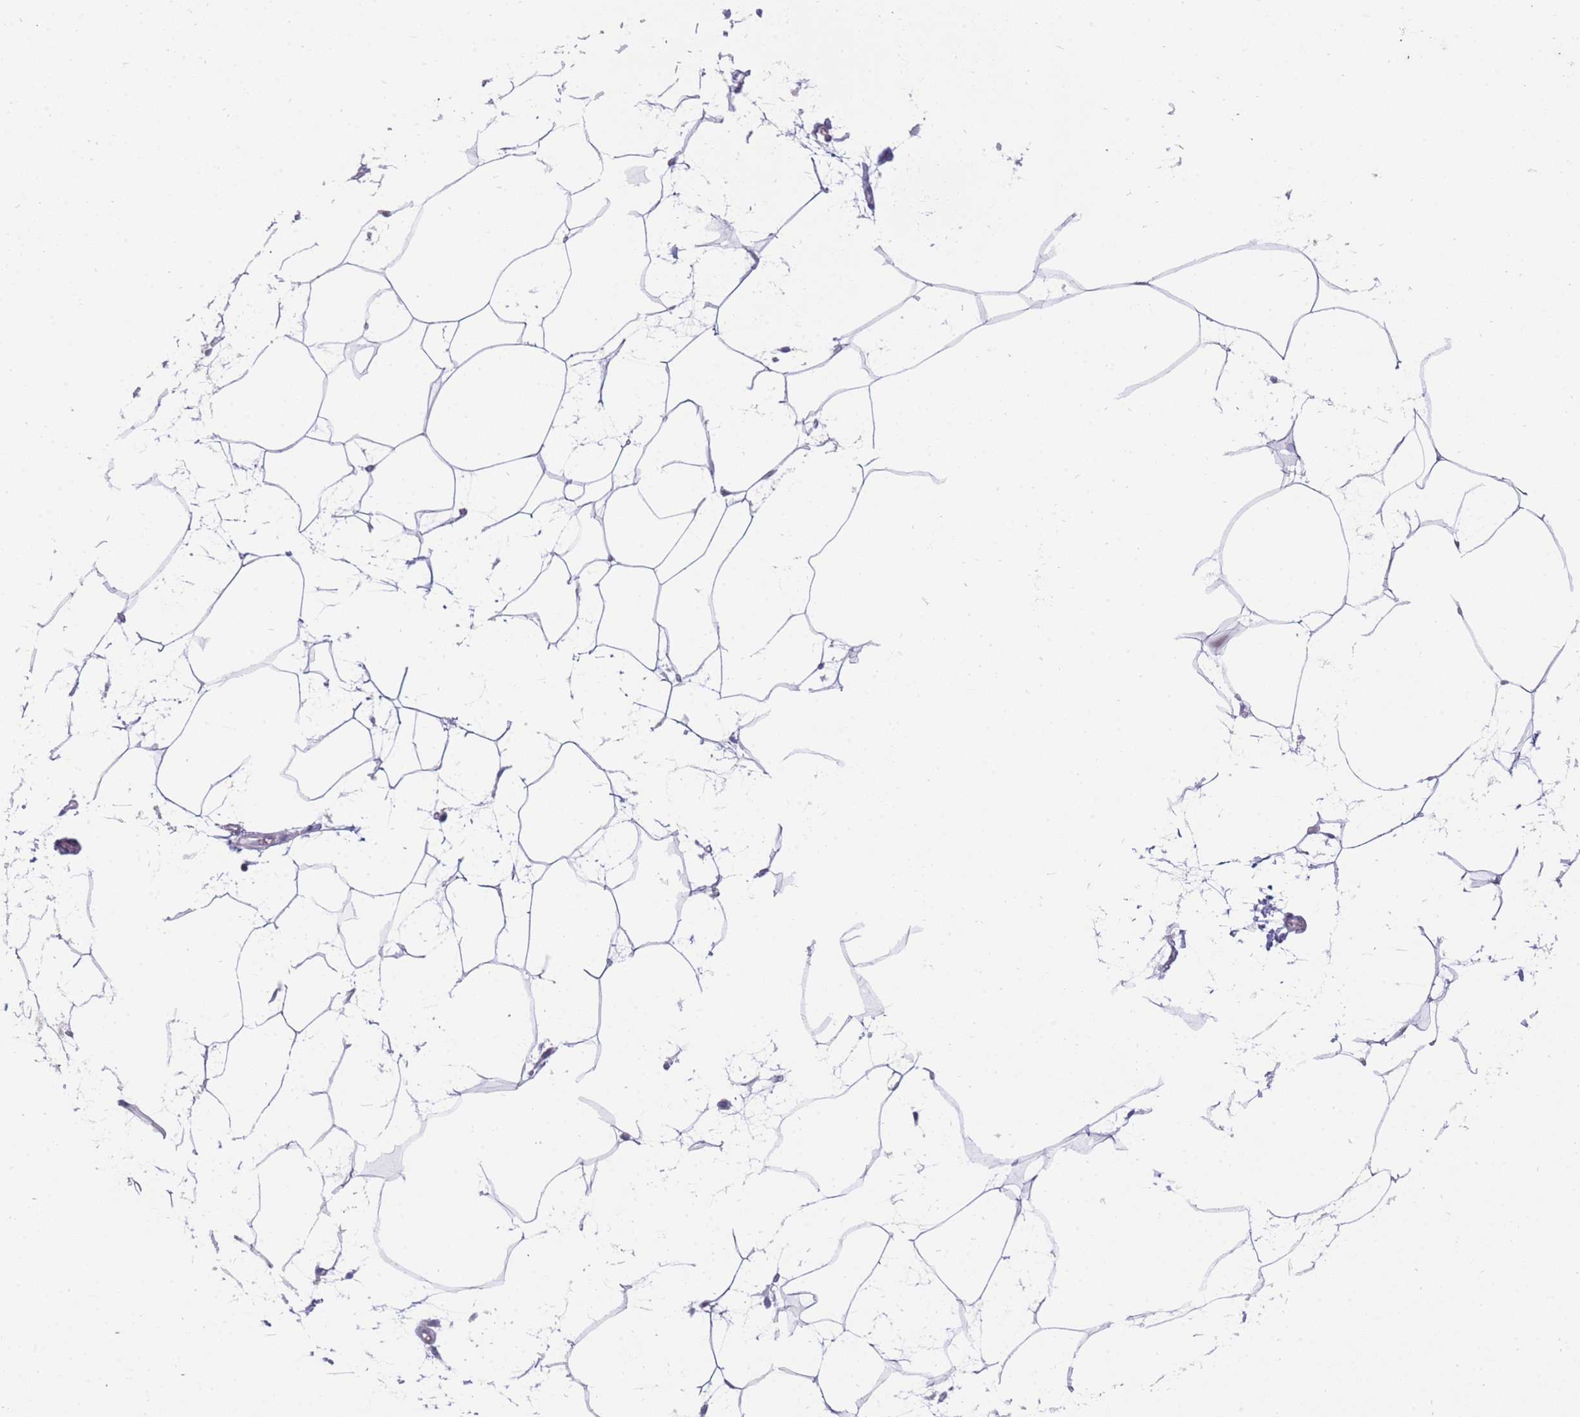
{"staining": {"intensity": "negative", "quantity": "none", "location": "none"}, "tissue": "adipose tissue", "cell_type": "Adipocytes", "image_type": "normal", "snomed": [{"axis": "morphology", "description": "Normal tissue, NOS"}, {"axis": "topography", "description": "Adipose tissue"}], "caption": "Protein analysis of unremarkable adipose tissue demonstrates no significant staining in adipocytes.", "gene": "STK25", "patient": {"sex": "female", "age": 37}}